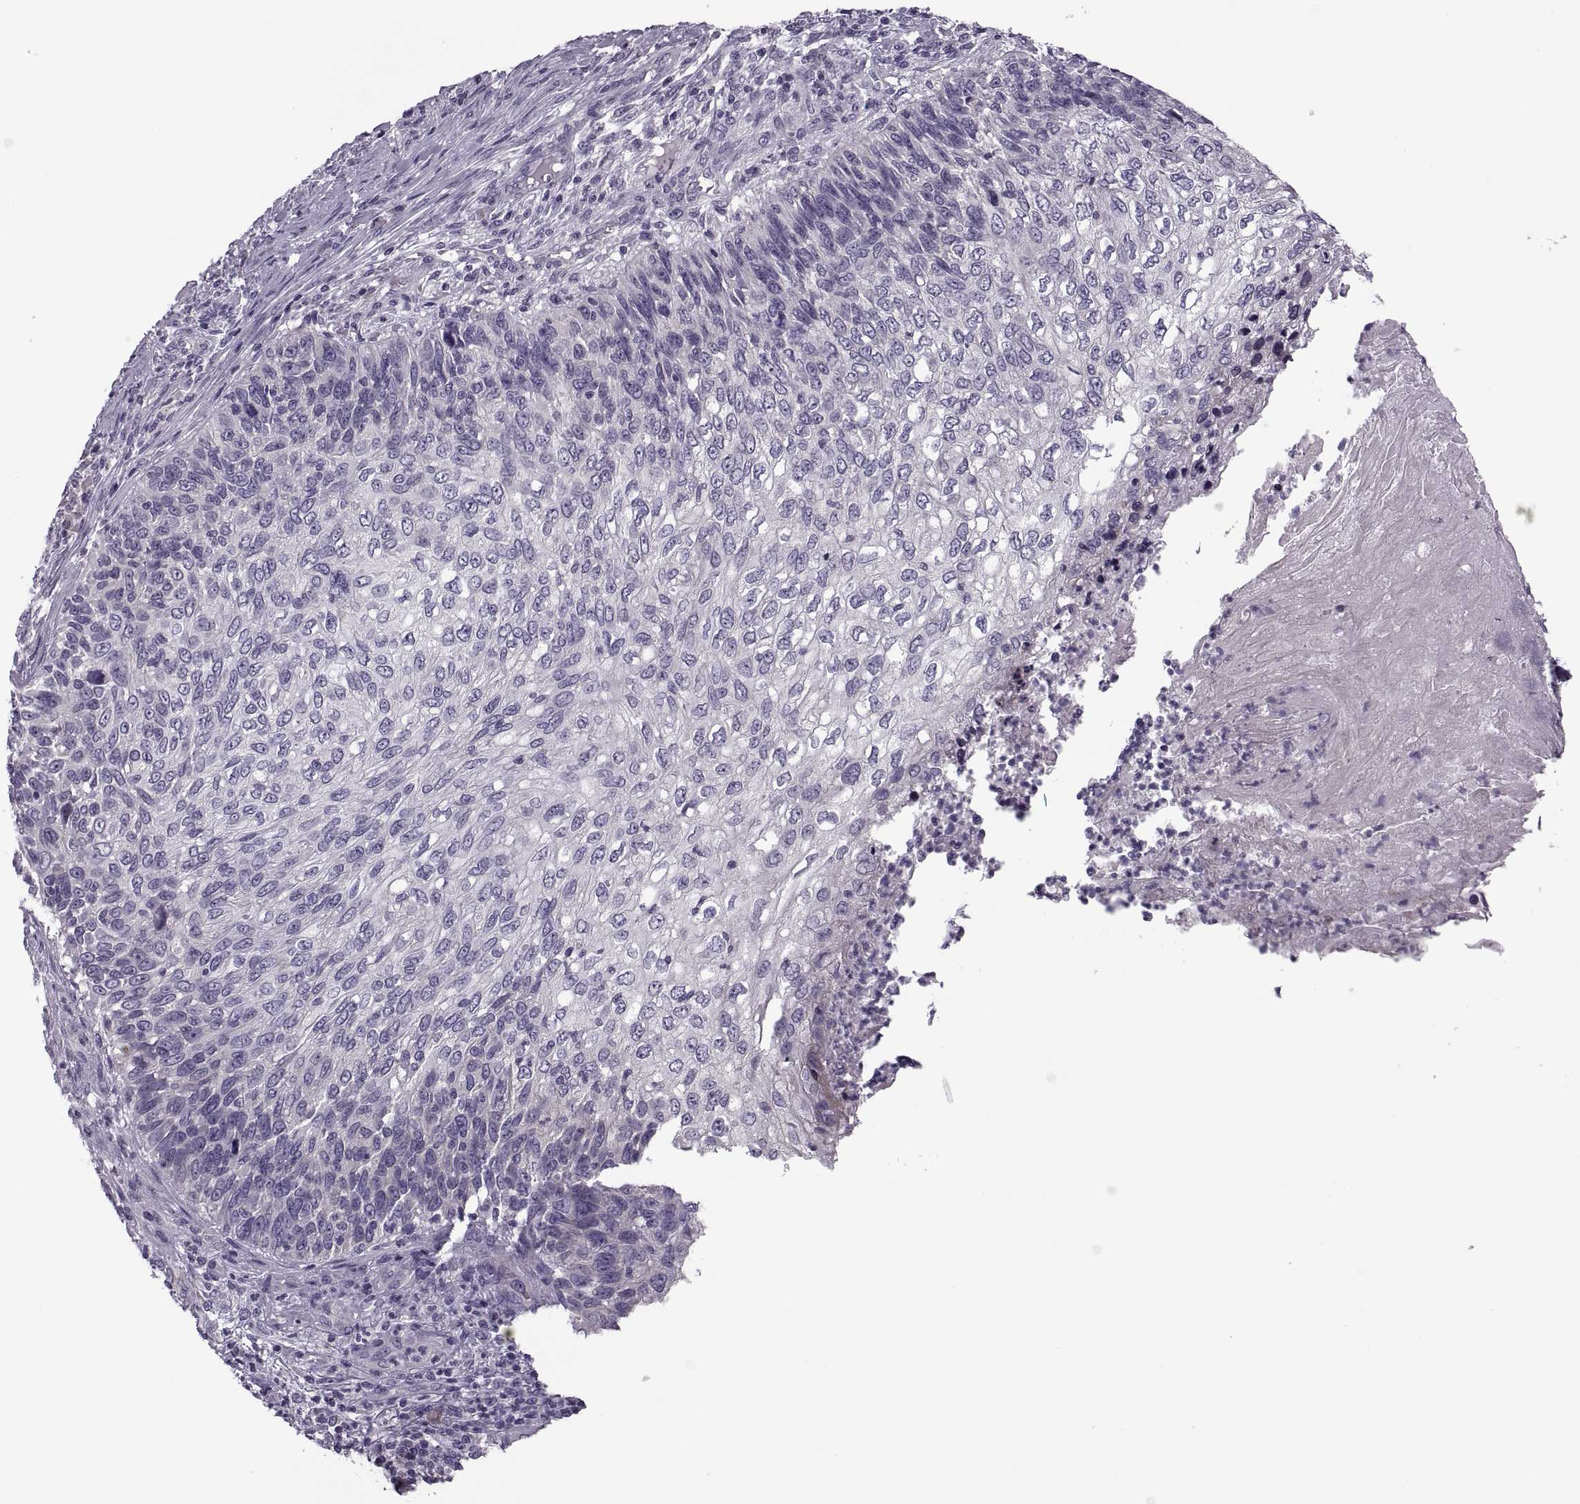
{"staining": {"intensity": "negative", "quantity": "none", "location": "none"}, "tissue": "skin cancer", "cell_type": "Tumor cells", "image_type": "cancer", "snomed": [{"axis": "morphology", "description": "Squamous cell carcinoma, NOS"}, {"axis": "topography", "description": "Skin"}], "caption": "Squamous cell carcinoma (skin) was stained to show a protein in brown. There is no significant expression in tumor cells. Brightfield microscopy of IHC stained with DAB (brown) and hematoxylin (blue), captured at high magnification.", "gene": "PRSS54", "patient": {"sex": "male", "age": 92}}